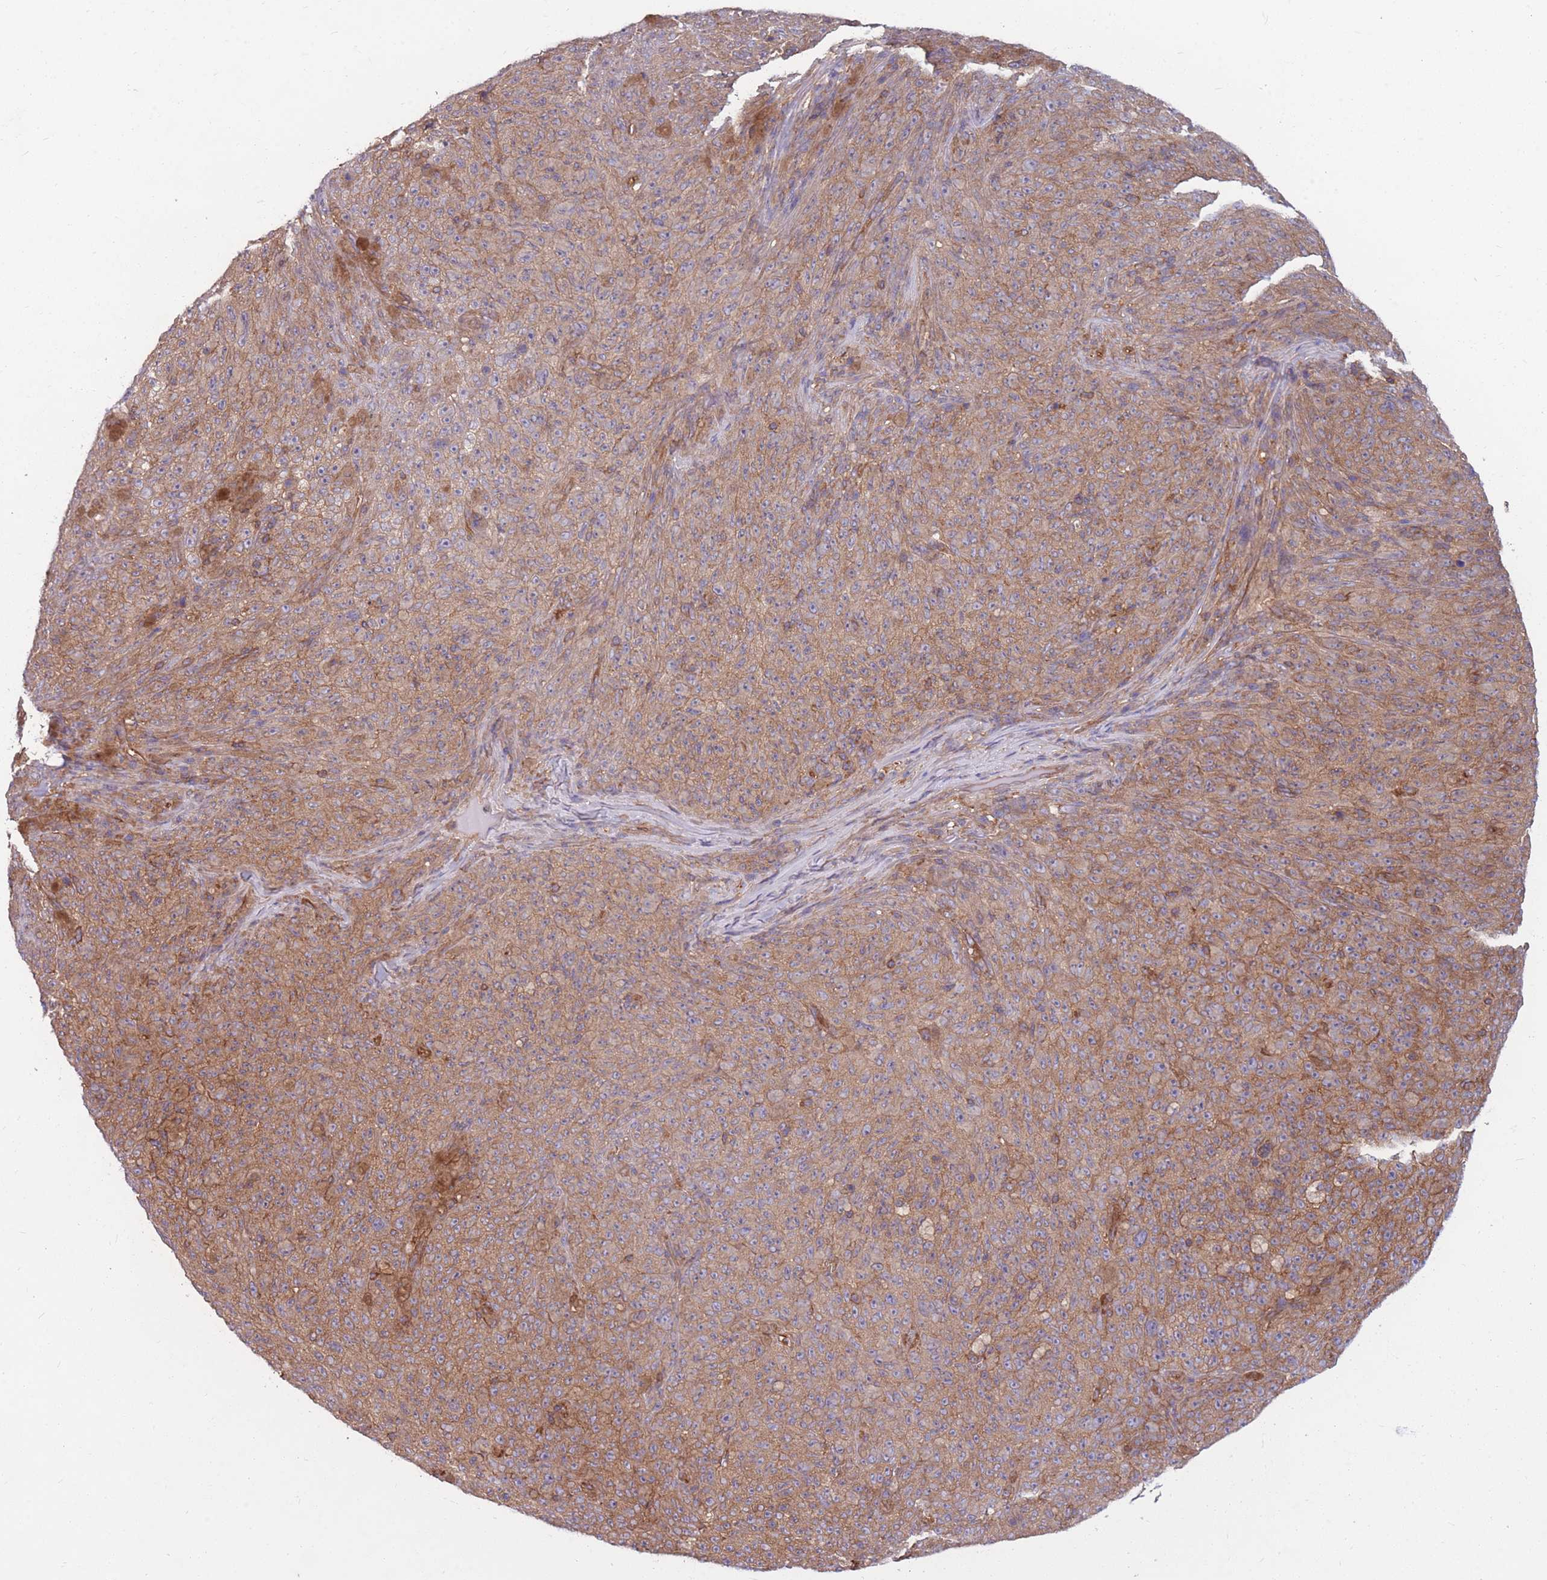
{"staining": {"intensity": "weak", "quantity": "25%-75%", "location": "cytoplasmic/membranous"}, "tissue": "melanoma", "cell_type": "Tumor cells", "image_type": "cancer", "snomed": [{"axis": "morphology", "description": "Malignant melanoma, NOS"}, {"axis": "topography", "description": "Skin"}], "caption": "Protein expression analysis of melanoma reveals weak cytoplasmic/membranous positivity in approximately 25%-75% of tumor cells. (DAB (3,3'-diaminobenzidine) IHC with brightfield microscopy, high magnification).", "gene": "GGA1", "patient": {"sex": "female", "age": 82}}